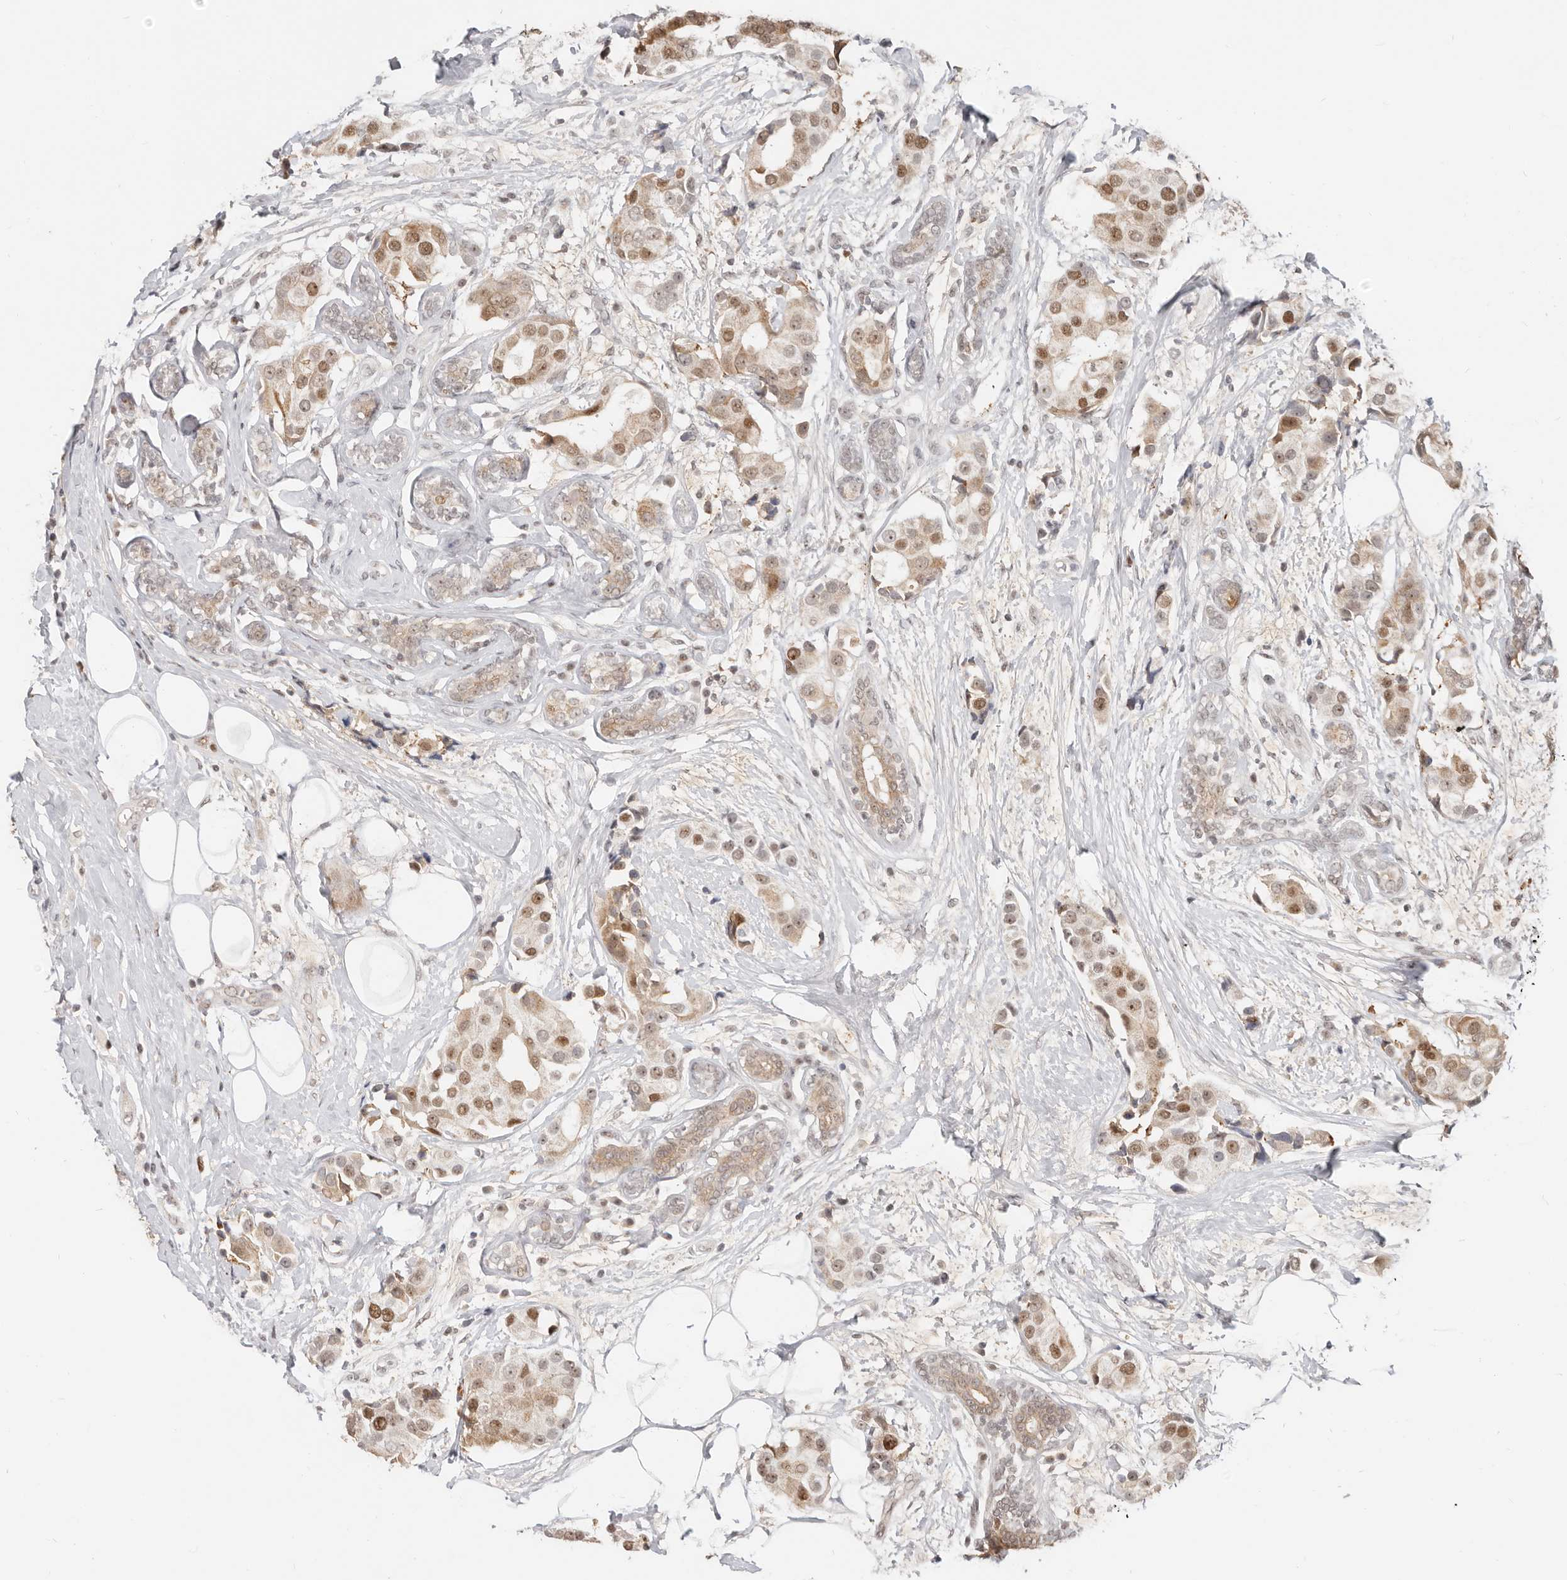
{"staining": {"intensity": "moderate", "quantity": ">75%", "location": "nuclear"}, "tissue": "breast cancer", "cell_type": "Tumor cells", "image_type": "cancer", "snomed": [{"axis": "morphology", "description": "Normal tissue, NOS"}, {"axis": "morphology", "description": "Duct carcinoma"}, {"axis": "topography", "description": "Breast"}], "caption": "Approximately >75% of tumor cells in human breast cancer reveal moderate nuclear protein staining as visualized by brown immunohistochemical staining.", "gene": "RFC2", "patient": {"sex": "female", "age": 39}}